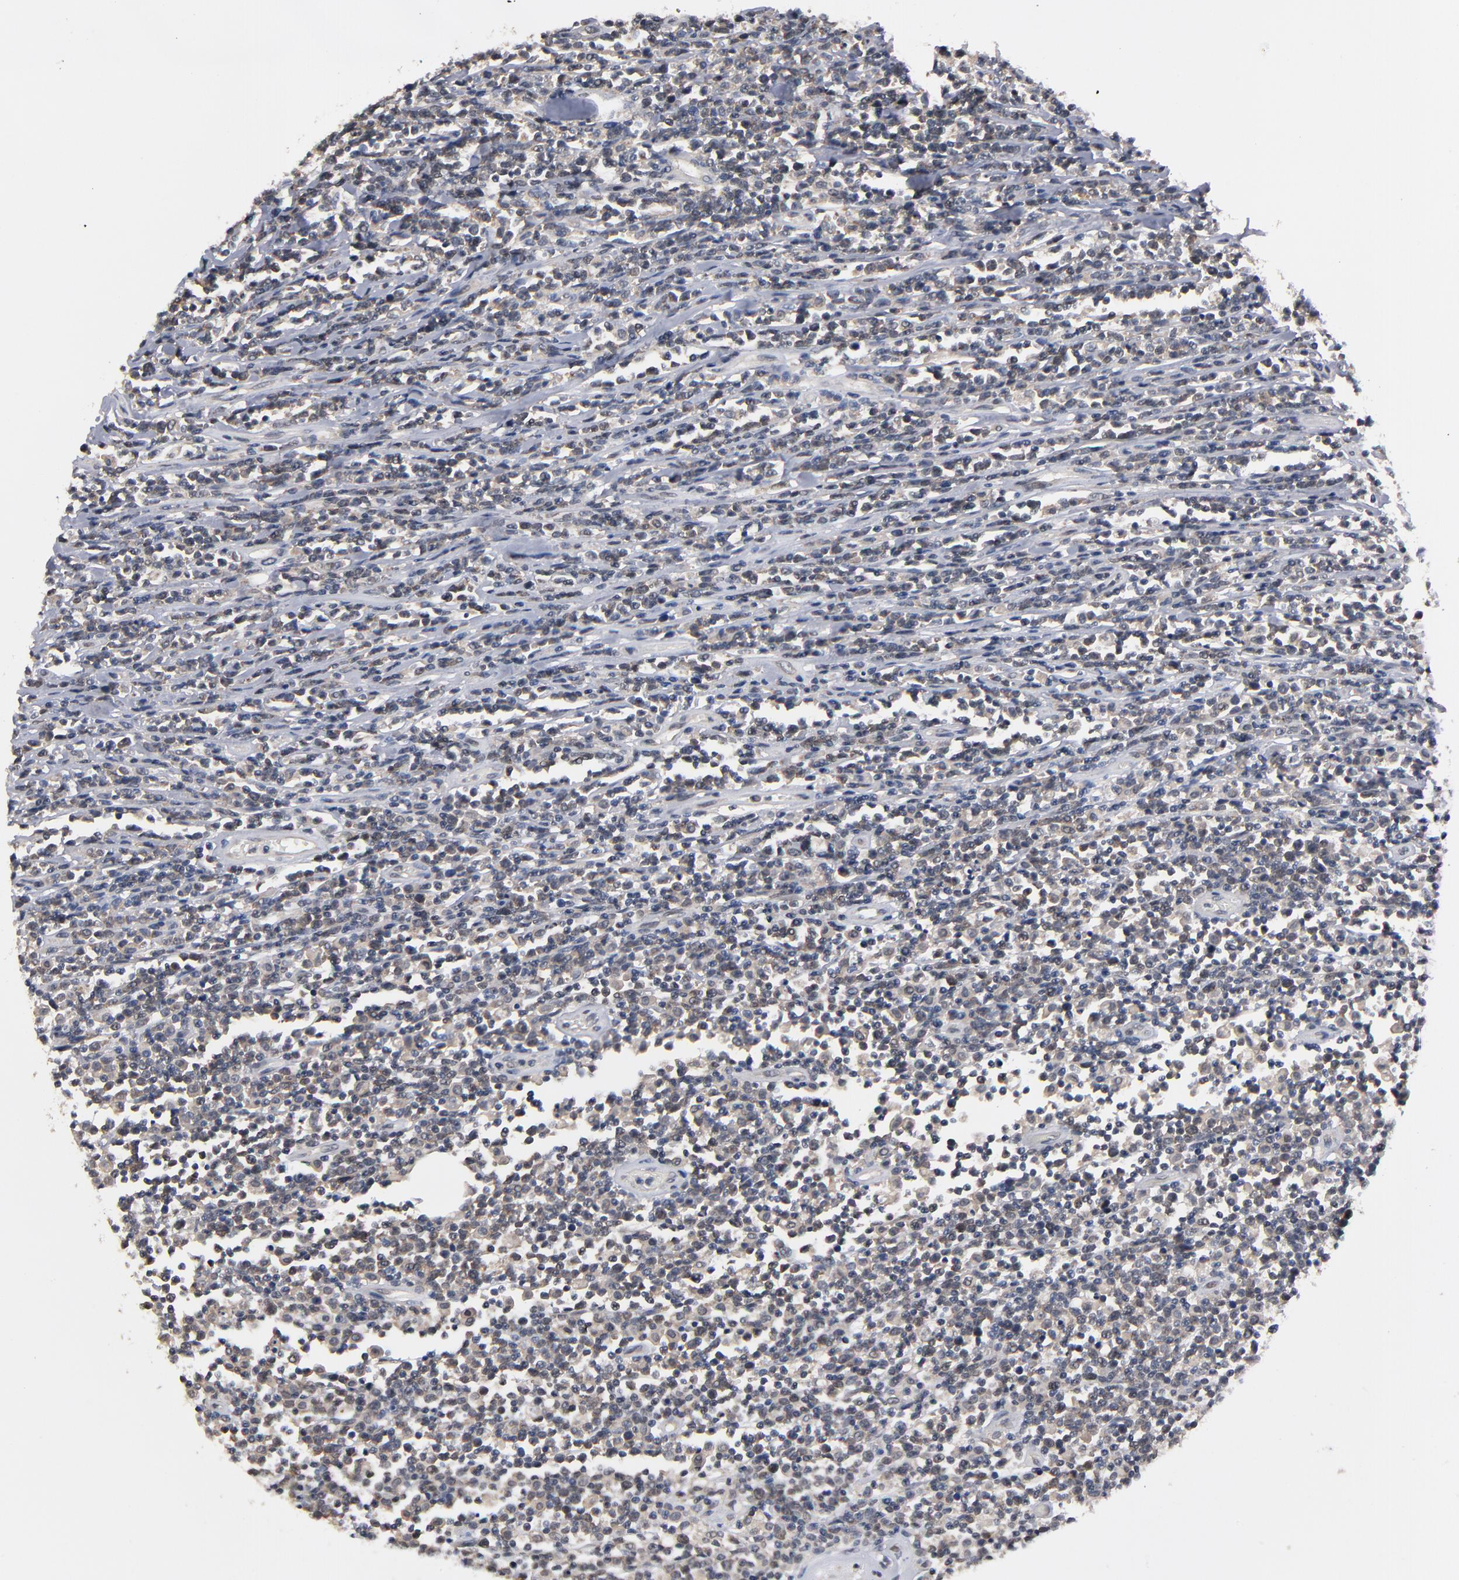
{"staining": {"intensity": "weak", "quantity": ">75%", "location": "cytoplasmic/membranous"}, "tissue": "lymphoma", "cell_type": "Tumor cells", "image_type": "cancer", "snomed": [{"axis": "morphology", "description": "Malignant lymphoma, non-Hodgkin's type, High grade"}, {"axis": "topography", "description": "Colon"}], "caption": "Protein expression analysis of human lymphoma reveals weak cytoplasmic/membranous staining in approximately >75% of tumor cells.", "gene": "ALG13", "patient": {"sex": "male", "age": 82}}